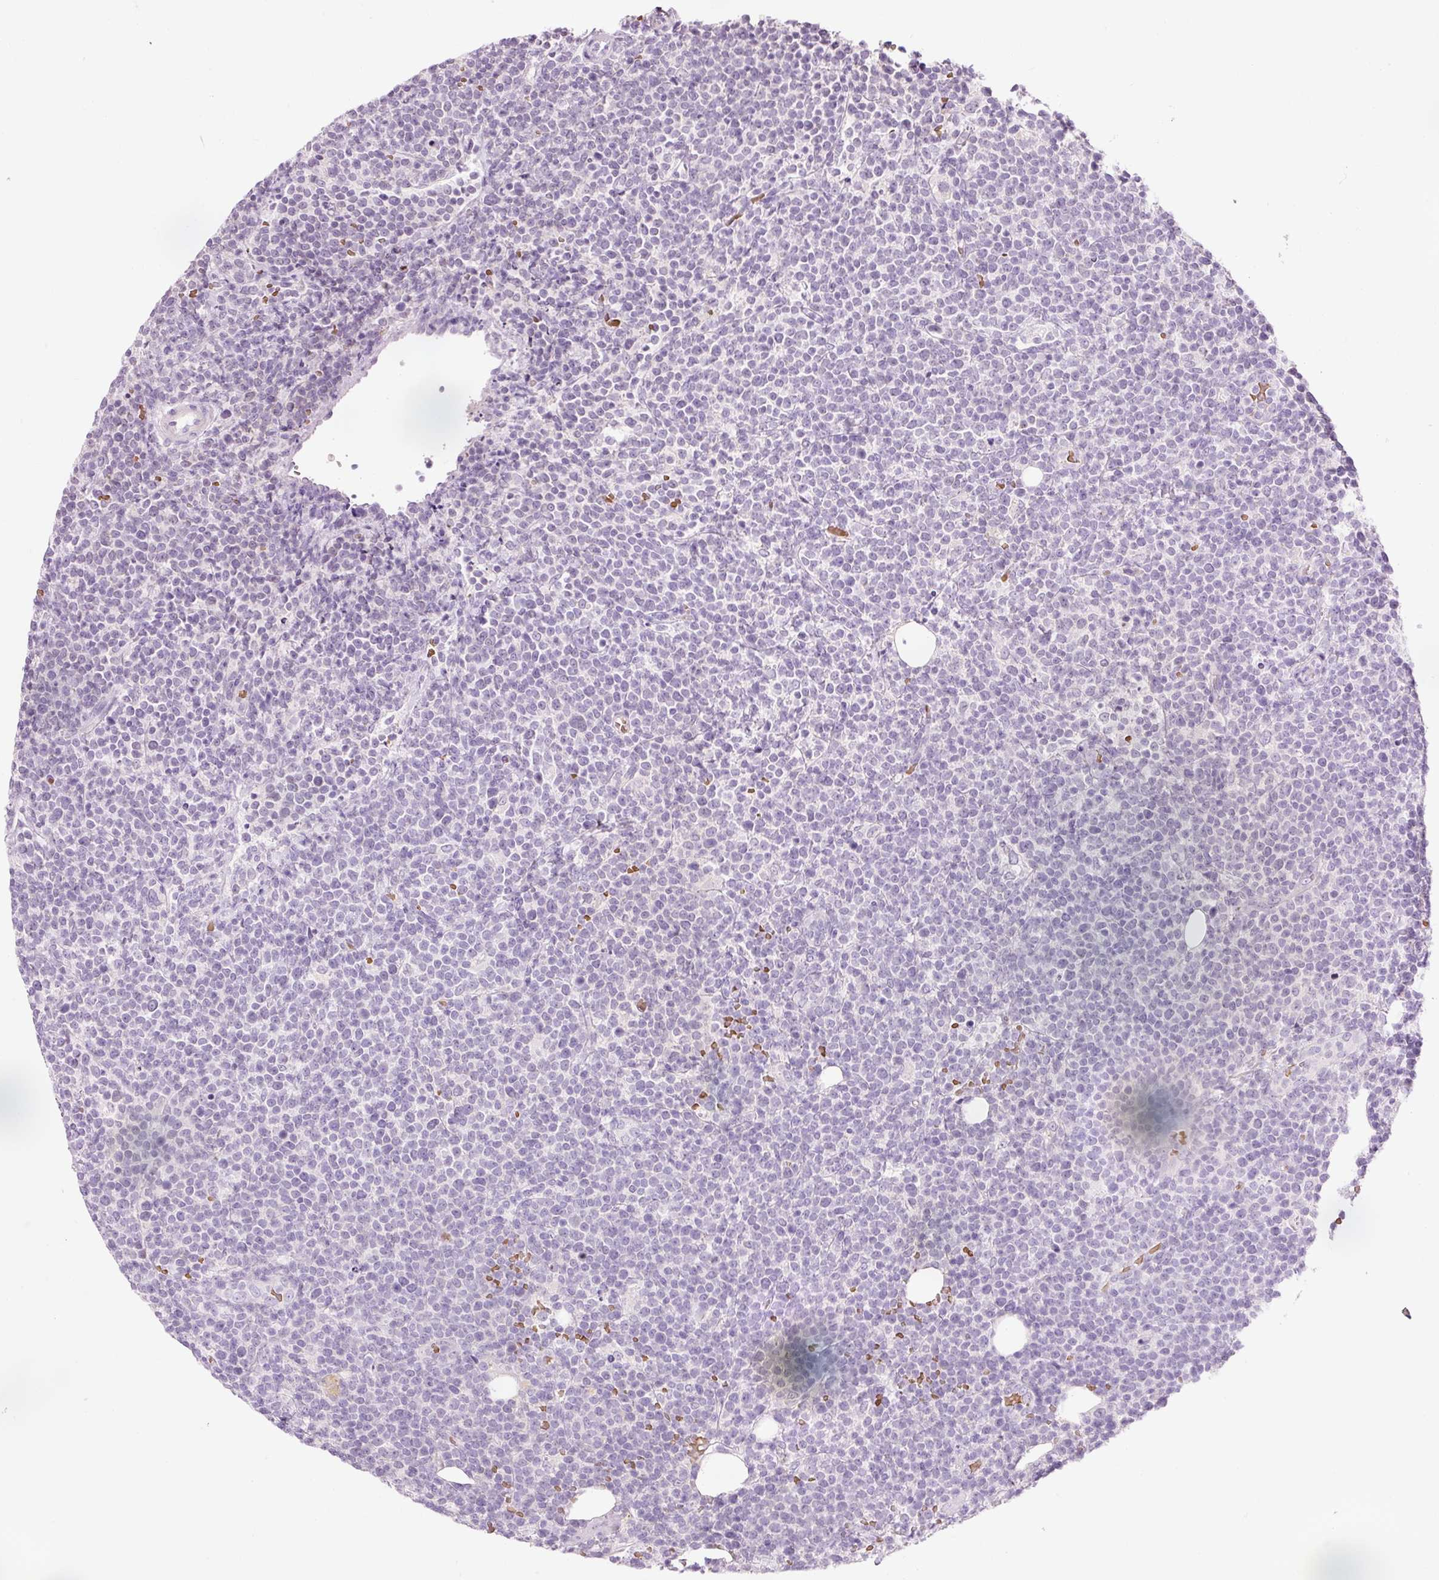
{"staining": {"intensity": "negative", "quantity": "none", "location": "none"}, "tissue": "lymphoma", "cell_type": "Tumor cells", "image_type": "cancer", "snomed": [{"axis": "morphology", "description": "Malignant lymphoma, non-Hodgkin's type, High grade"}, {"axis": "topography", "description": "Lymph node"}], "caption": "Protein analysis of malignant lymphoma, non-Hodgkin's type (high-grade) reveals no significant expression in tumor cells.", "gene": "DHRS11", "patient": {"sex": "male", "age": 61}}